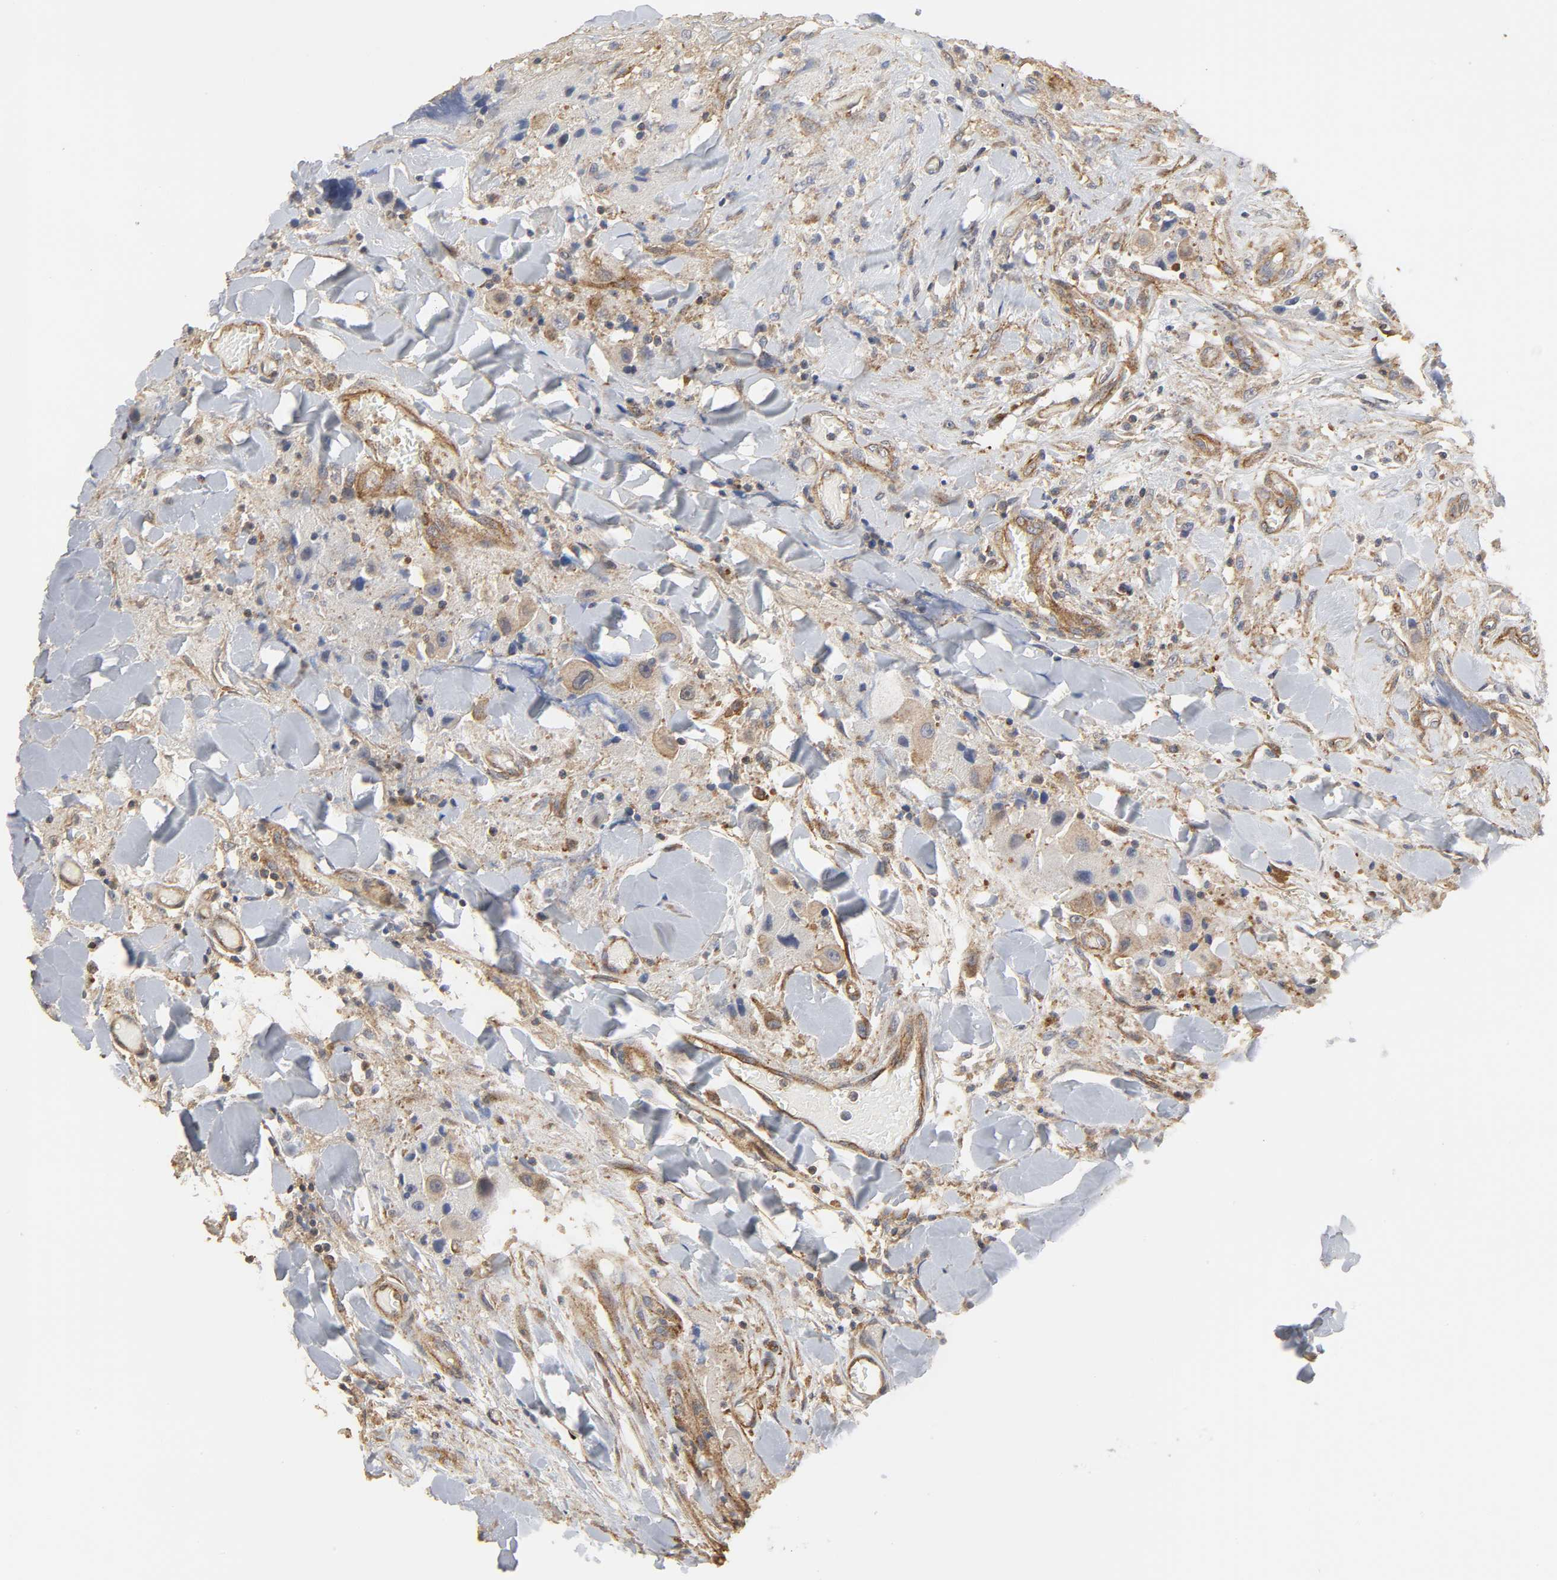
{"staining": {"intensity": "moderate", "quantity": ">75%", "location": "cytoplasmic/membranous"}, "tissue": "head and neck cancer", "cell_type": "Tumor cells", "image_type": "cancer", "snomed": [{"axis": "morphology", "description": "Normal tissue, NOS"}, {"axis": "morphology", "description": "Adenocarcinoma, NOS"}, {"axis": "topography", "description": "Salivary gland"}, {"axis": "topography", "description": "Head-Neck"}], "caption": "Immunohistochemistry histopathology image of head and neck cancer stained for a protein (brown), which displays medium levels of moderate cytoplasmic/membranous staining in about >75% of tumor cells.", "gene": "SH3GLB1", "patient": {"sex": "male", "age": 80}}